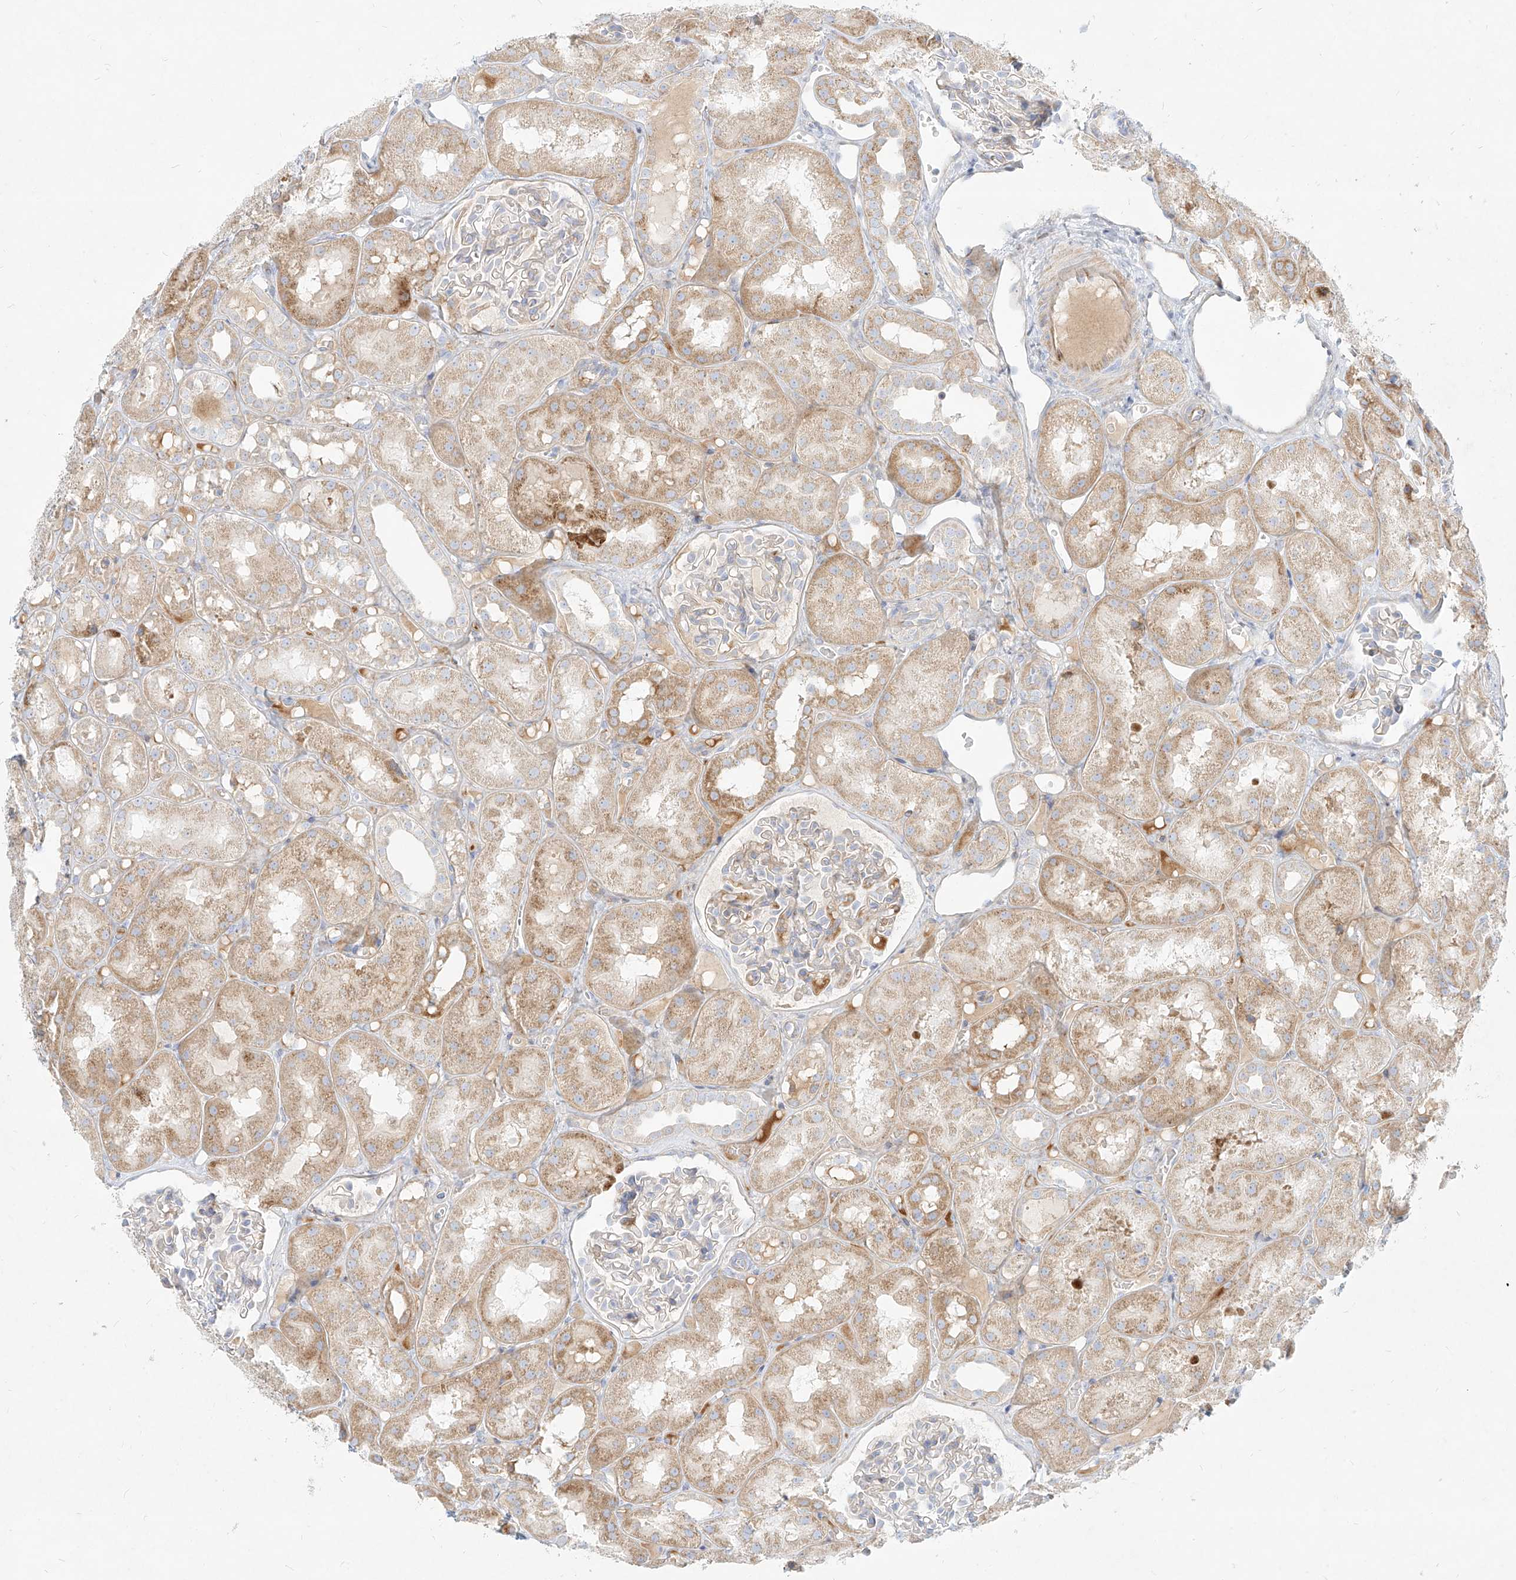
{"staining": {"intensity": "negative", "quantity": "none", "location": "none"}, "tissue": "kidney", "cell_type": "Cells in glomeruli", "image_type": "normal", "snomed": [{"axis": "morphology", "description": "Normal tissue, NOS"}, {"axis": "topography", "description": "Kidney"}], "caption": "The histopathology image exhibits no staining of cells in glomeruli in normal kidney.", "gene": "MTX2", "patient": {"sex": "male", "age": 16}}